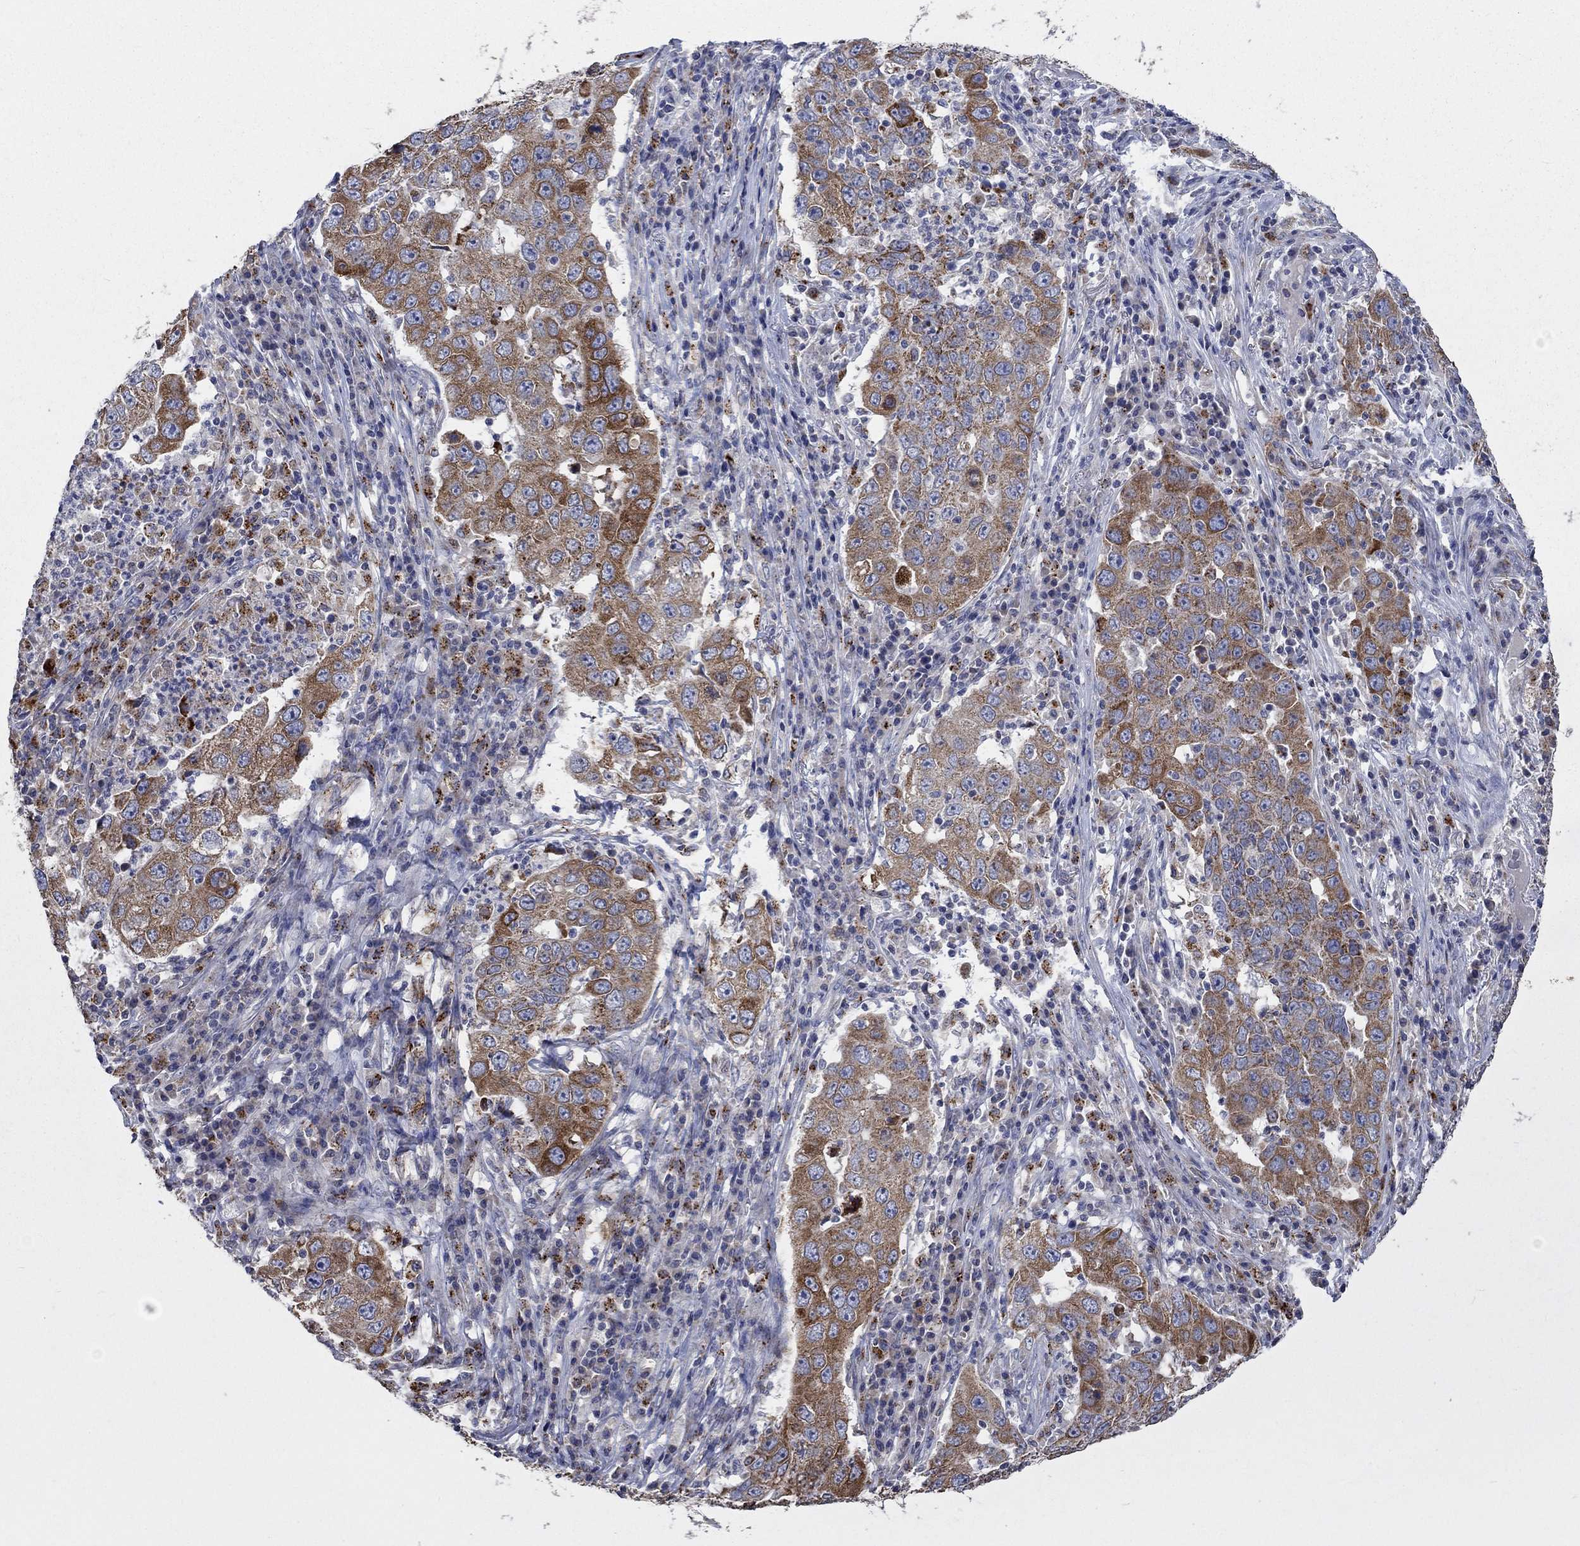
{"staining": {"intensity": "moderate", "quantity": ">75%", "location": "cytoplasmic/membranous"}, "tissue": "lung cancer", "cell_type": "Tumor cells", "image_type": "cancer", "snomed": [{"axis": "morphology", "description": "Adenocarcinoma, NOS"}, {"axis": "topography", "description": "Lung"}], "caption": "High-magnification brightfield microscopy of lung adenocarcinoma stained with DAB (3,3'-diaminobenzidine) (brown) and counterstained with hematoxylin (blue). tumor cells exhibit moderate cytoplasmic/membranous staining is identified in approximately>75% of cells.", "gene": "UGT8", "patient": {"sex": "male", "age": 73}}